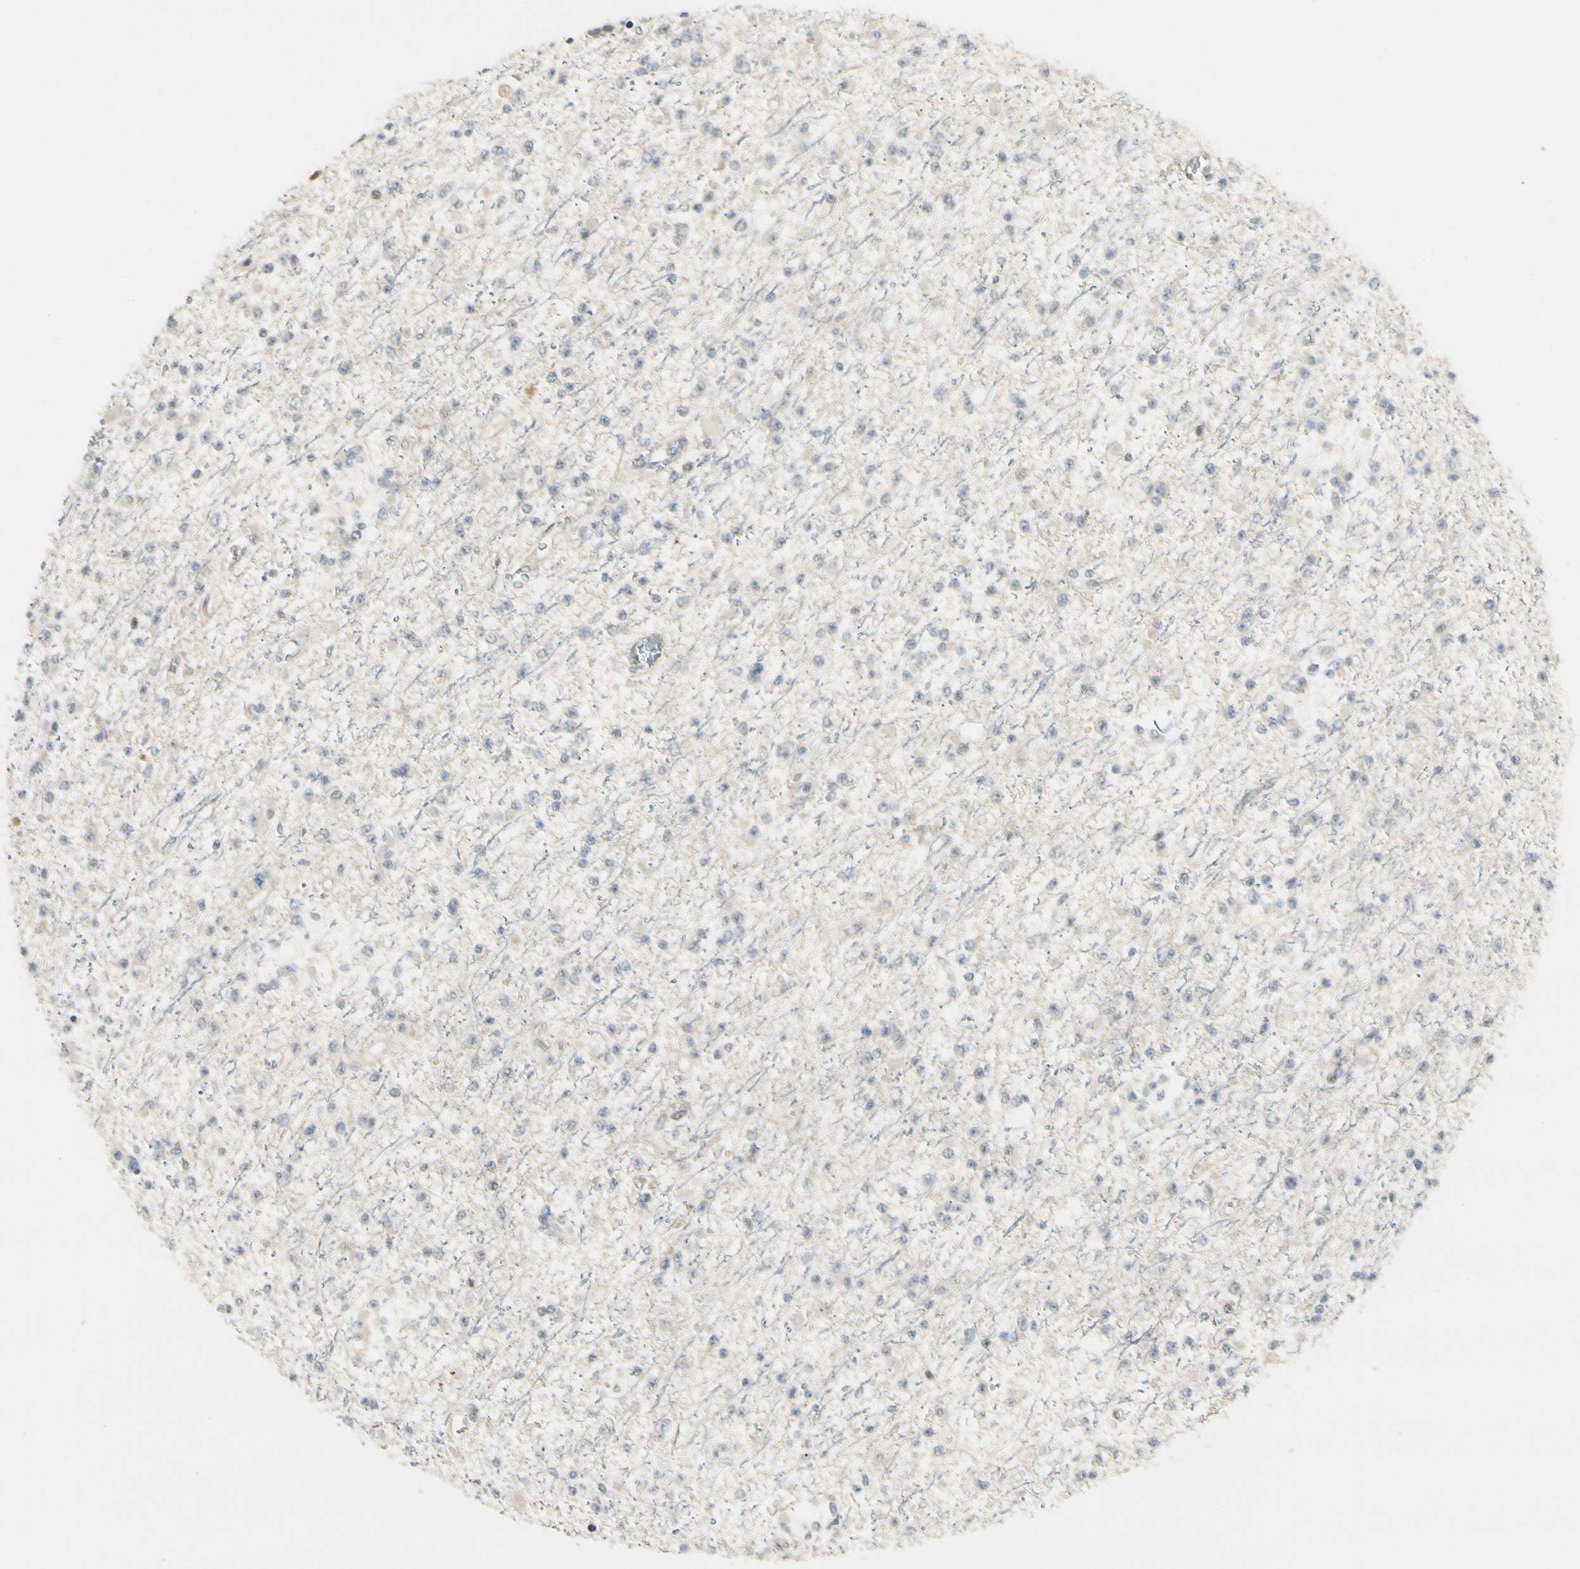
{"staining": {"intensity": "weak", "quantity": "<25%", "location": "cytoplasmic/membranous"}, "tissue": "glioma", "cell_type": "Tumor cells", "image_type": "cancer", "snomed": [{"axis": "morphology", "description": "Glioma, malignant, Low grade"}, {"axis": "topography", "description": "Brain"}], "caption": "This is an IHC image of human low-grade glioma (malignant). There is no expression in tumor cells.", "gene": "P4HA3", "patient": {"sex": "female", "age": 22}}